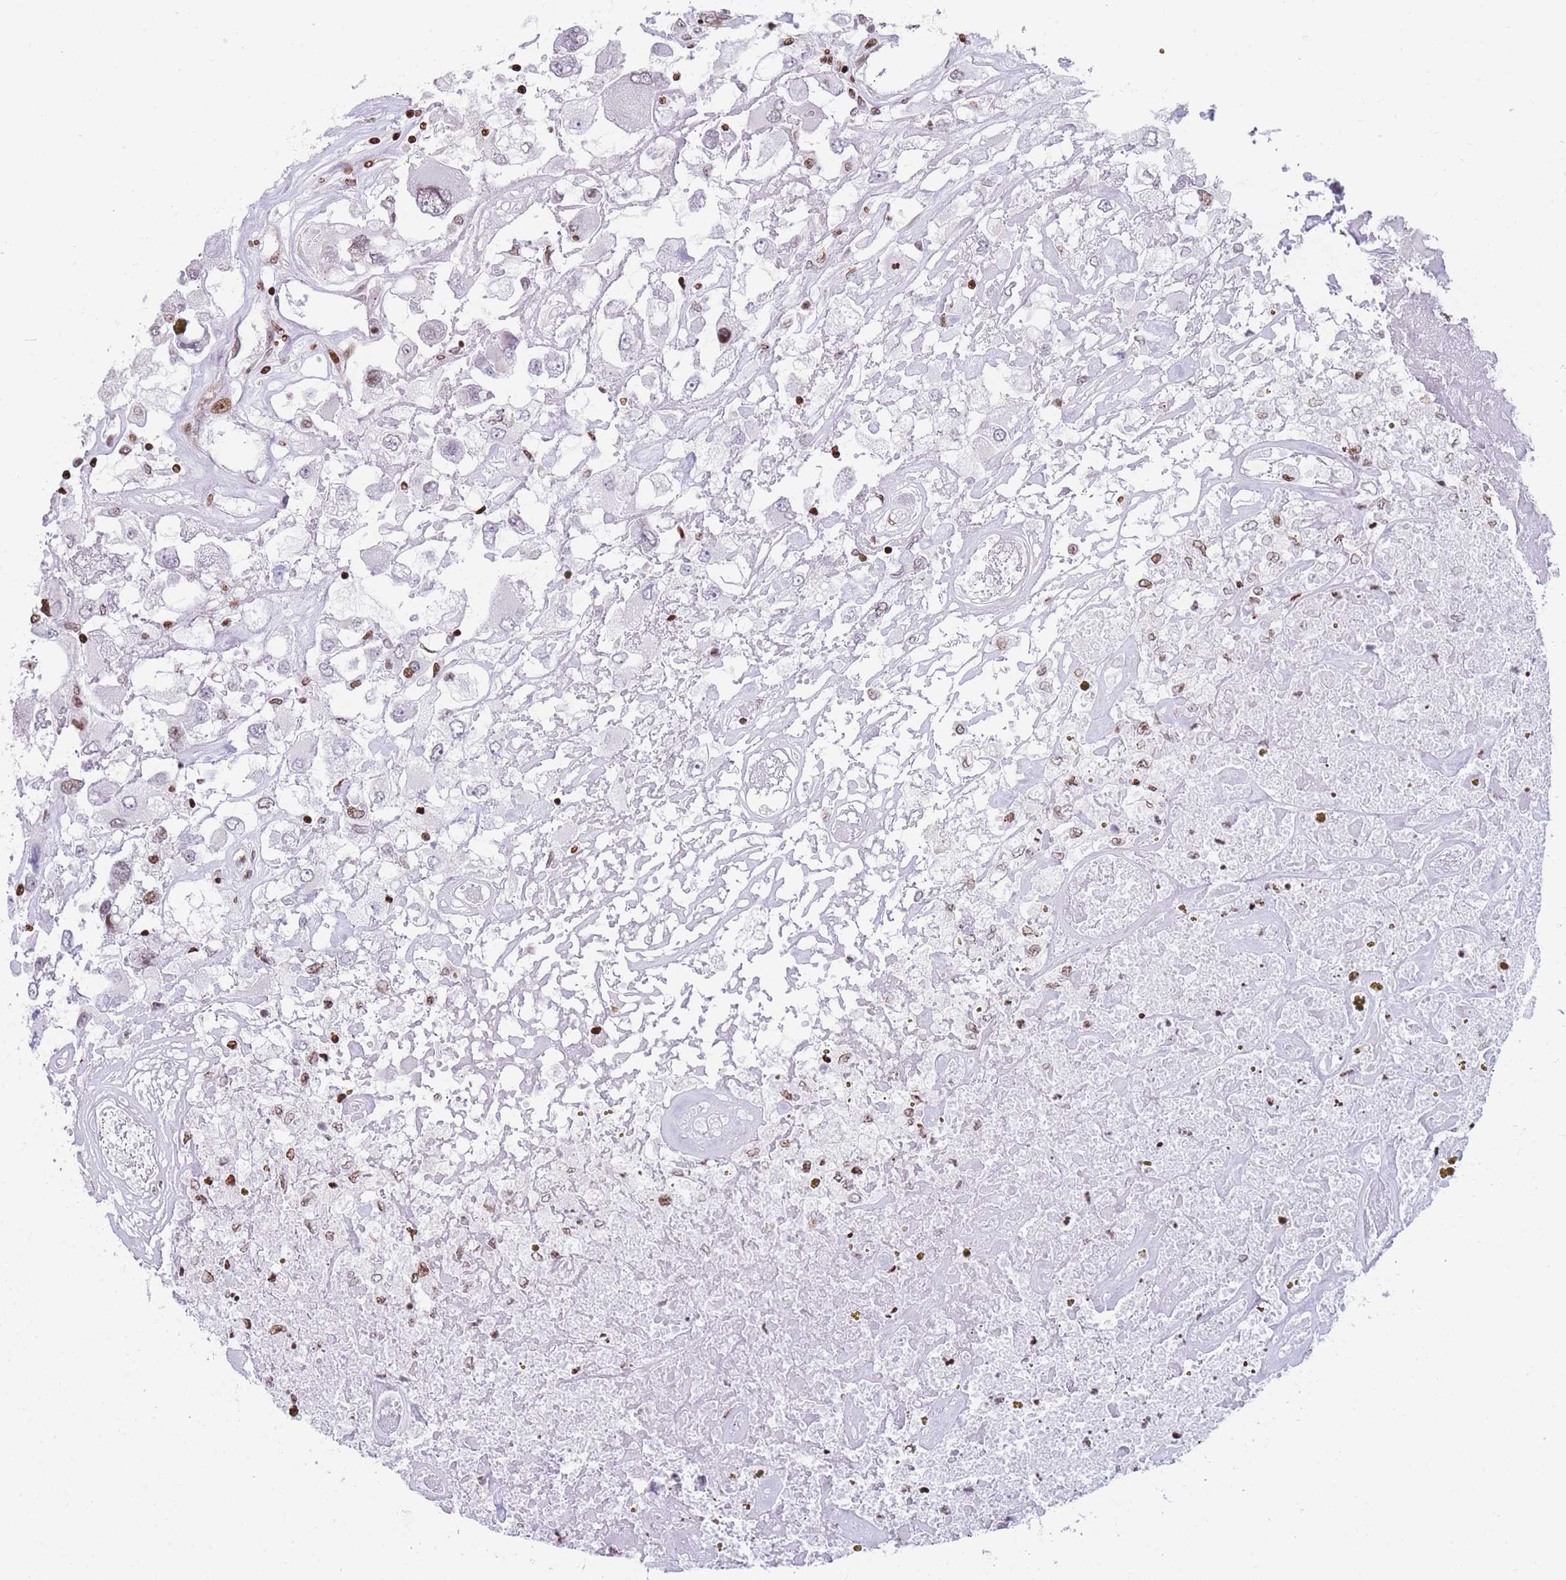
{"staining": {"intensity": "moderate", "quantity": "<25%", "location": "nuclear"}, "tissue": "renal cancer", "cell_type": "Tumor cells", "image_type": "cancer", "snomed": [{"axis": "morphology", "description": "Adenocarcinoma, NOS"}, {"axis": "topography", "description": "Kidney"}], "caption": "A high-resolution photomicrograph shows immunohistochemistry (IHC) staining of renal cancer, which exhibits moderate nuclear positivity in approximately <25% of tumor cells.", "gene": "AK9", "patient": {"sex": "female", "age": 52}}